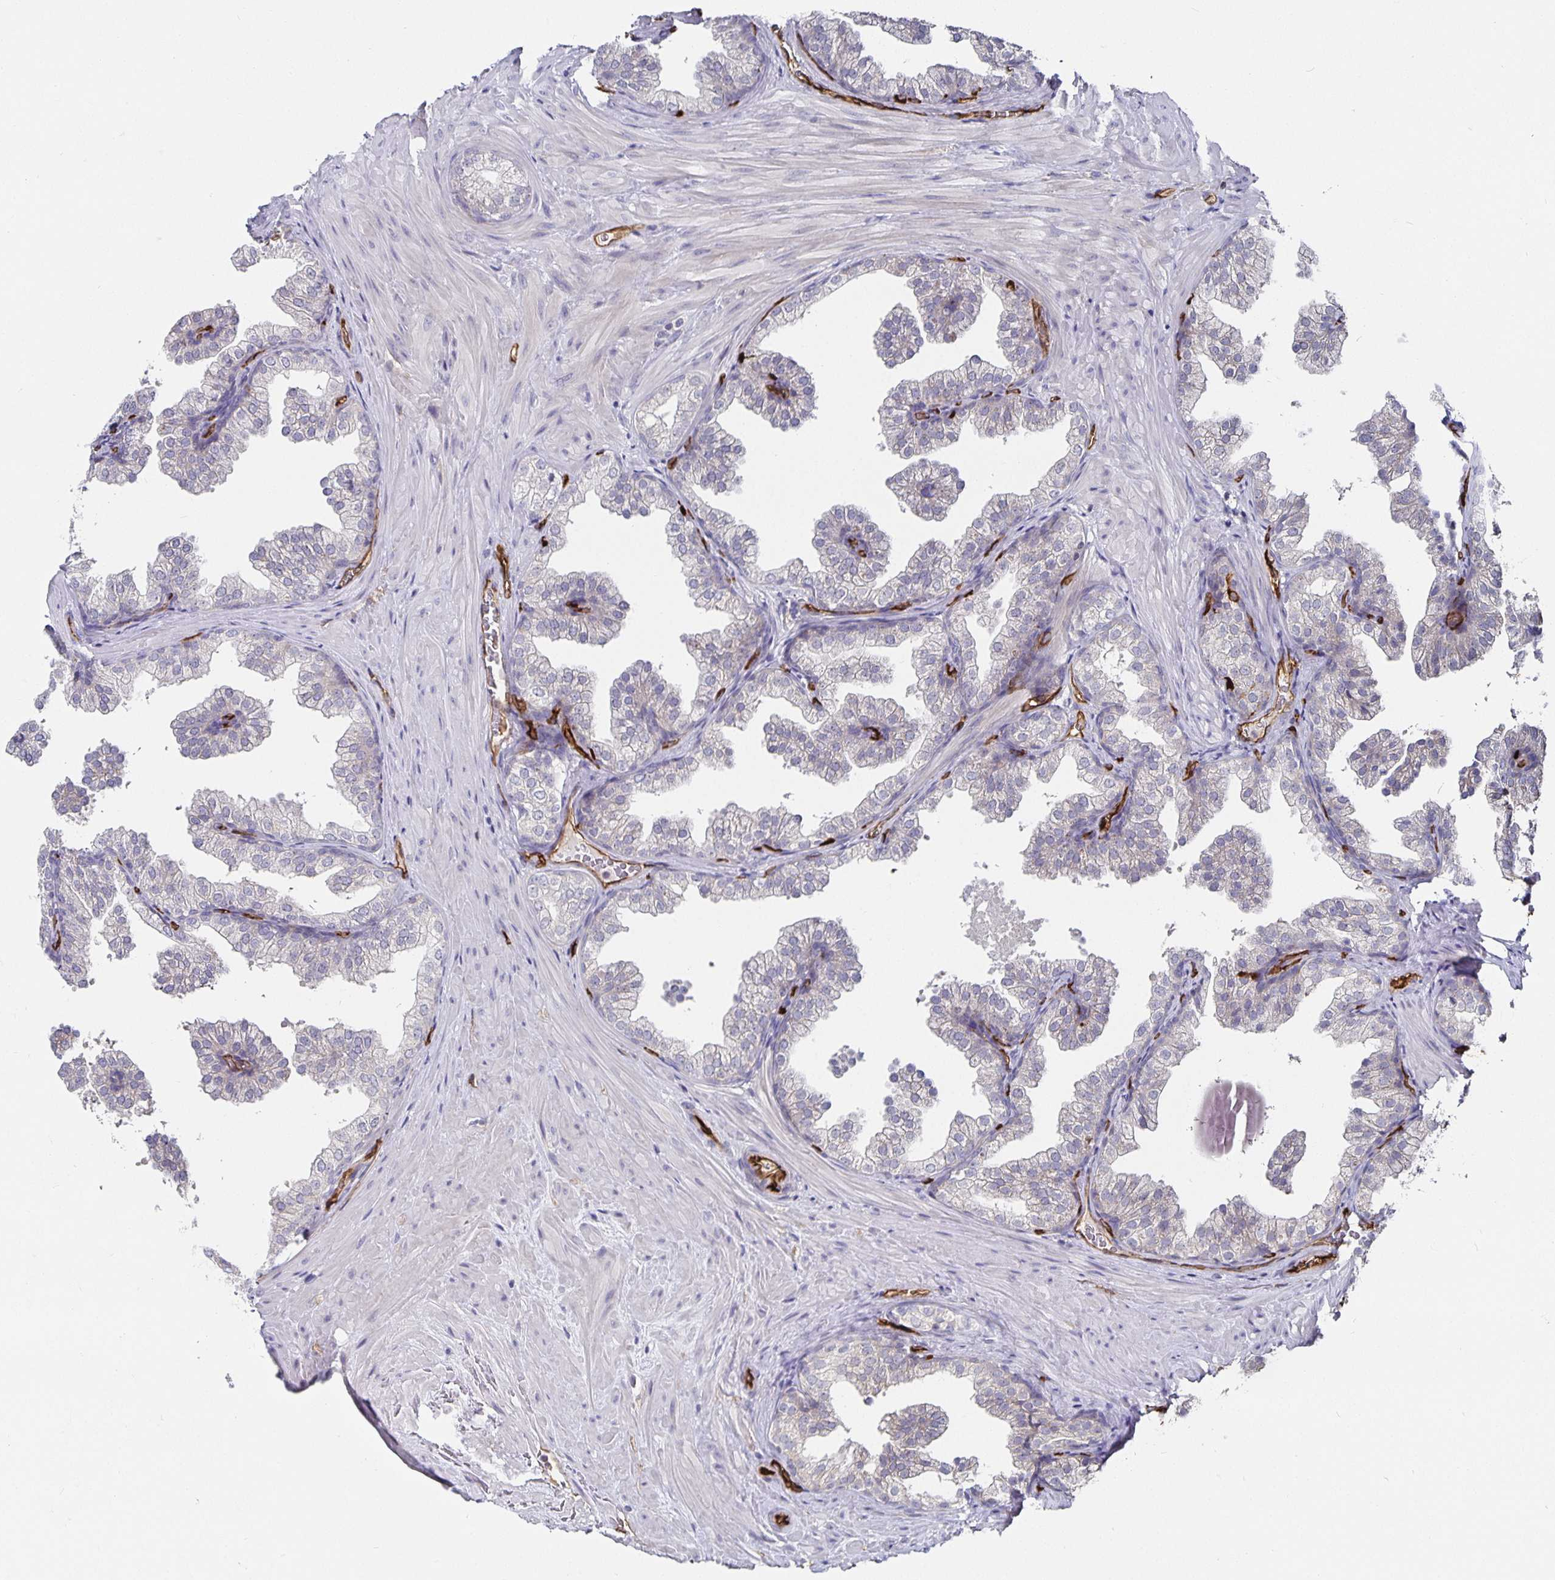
{"staining": {"intensity": "negative", "quantity": "none", "location": "none"}, "tissue": "prostate", "cell_type": "Glandular cells", "image_type": "normal", "snomed": [{"axis": "morphology", "description": "Normal tissue, NOS"}, {"axis": "topography", "description": "Prostate"}], "caption": "This photomicrograph is of normal prostate stained with IHC to label a protein in brown with the nuclei are counter-stained blue. There is no staining in glandular cells.", "gene": "PODXL", "patient": {"sex": "male", "age": 37}}